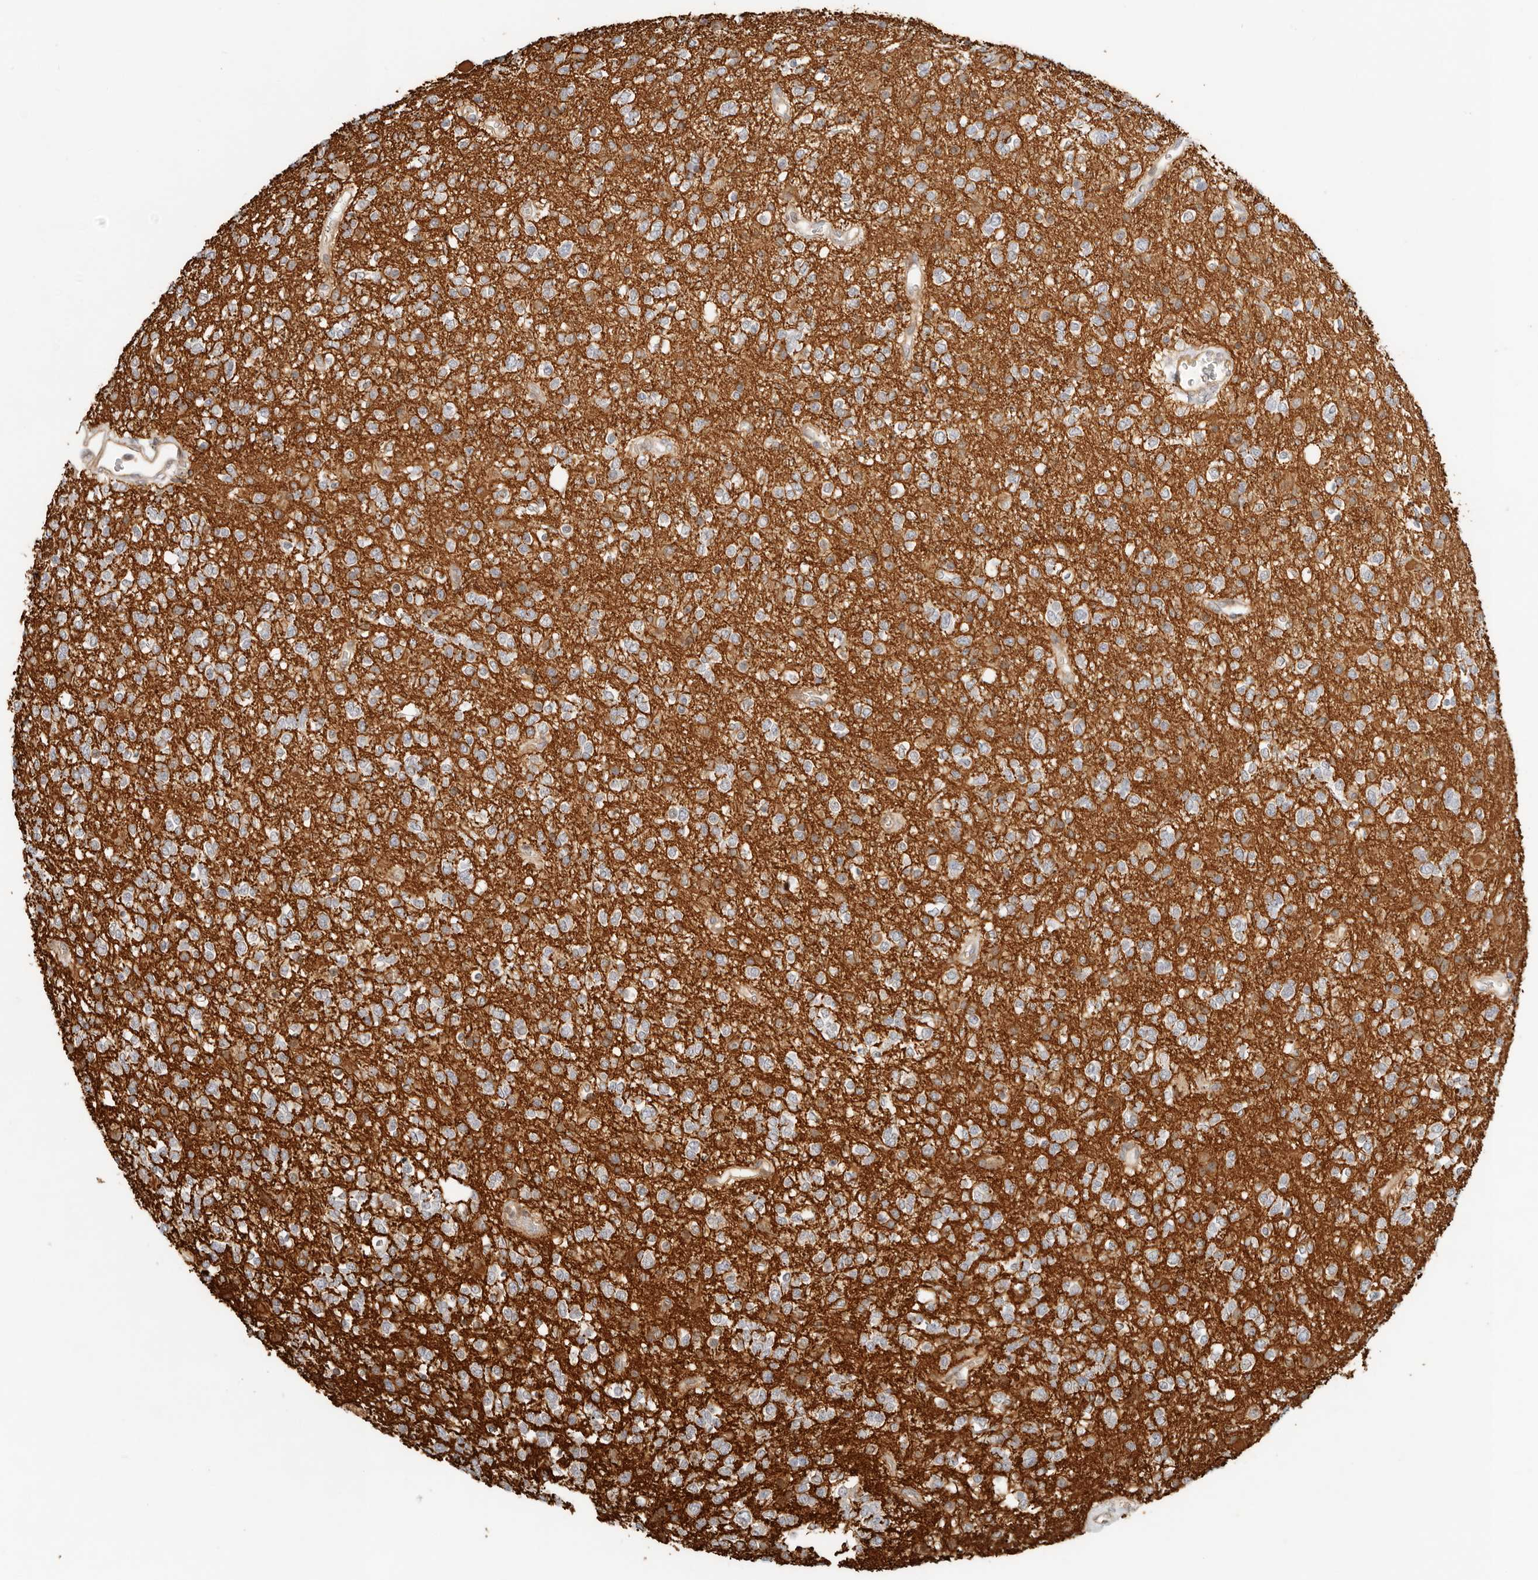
{"staining": {"intensity": "weak", "quantity": "25%-75%", "location": "cytoplasmic/membranous"}, "tissue": "glioma", "cell_type": "Tumor cells", "image_type": "cancer", "snomed": [{"axis": "morphology", "description": "Glioma, malignant, High grade"}, {"axis": "topography", "description": "Brain"}], "caption": "Approximately 25%-75% of tumor cells in human glioma reveal weak cytoplasmic/membranous protein expression as visualized by brown immunohistochemical staining.", "gene": "TUFT1", "patient": {"sex": "male", "age": 34}}